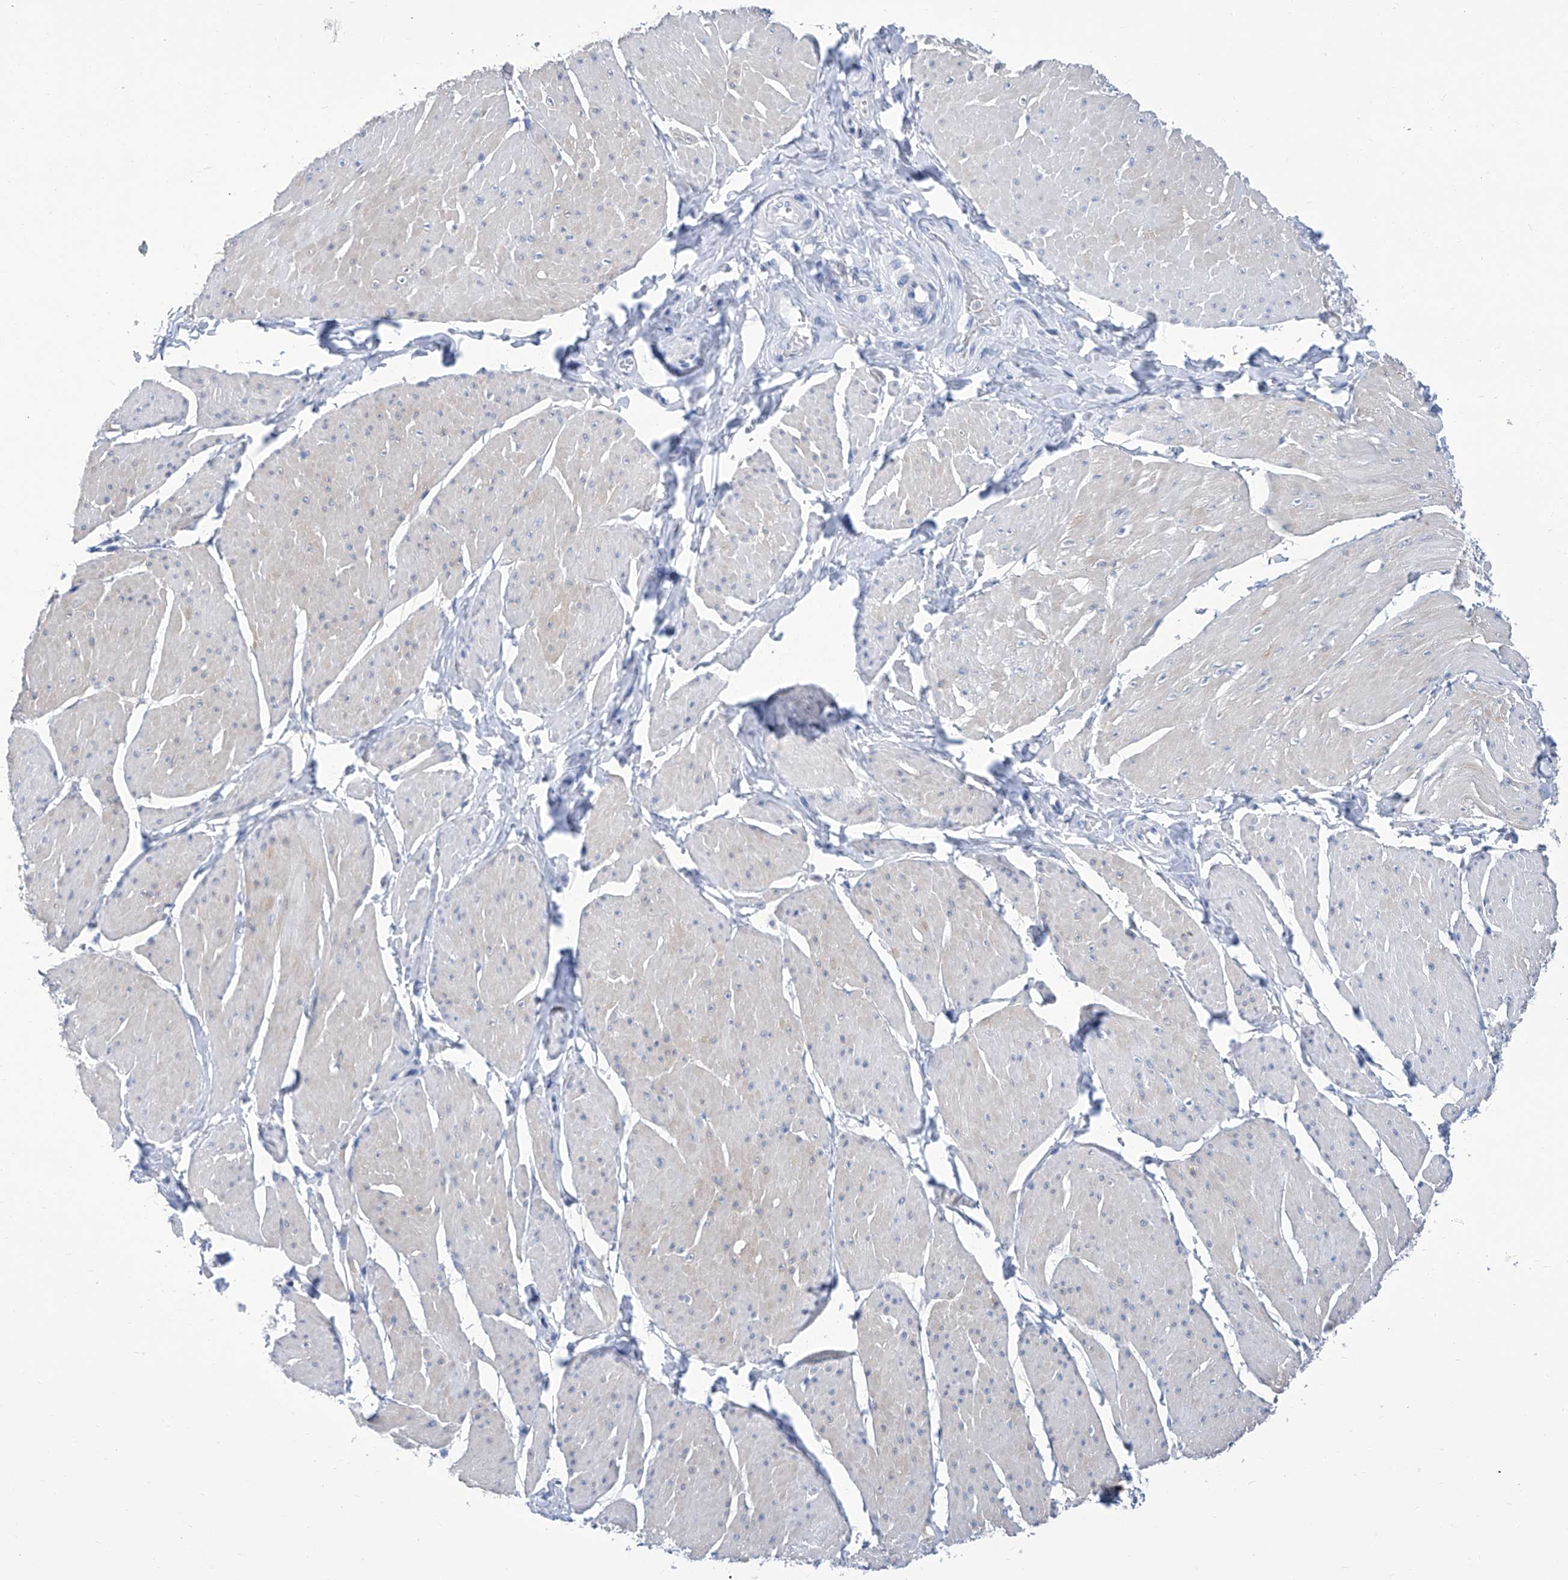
{"staining": {"intensity": "negative", "quantity": "none", "location": "none"}, "tissue": "smooth muscle", "cell_type": "Smooth muscle cells", "image_type": "normal", "snomed": [{"axis": "morphology", "description": "Urothelial carcinoma, High grade"}, {"axis": "topography", "description": "Urinary bladder"}], "caption": "Immunohistochemical staining of unremarkable human smooth muscle displays no significant positivity in smooth muscle cells. (DAB IHC with hematoxylin counter stain).", "gene": "IMPA2", "patient": {"sex": "male", "age": 46}}